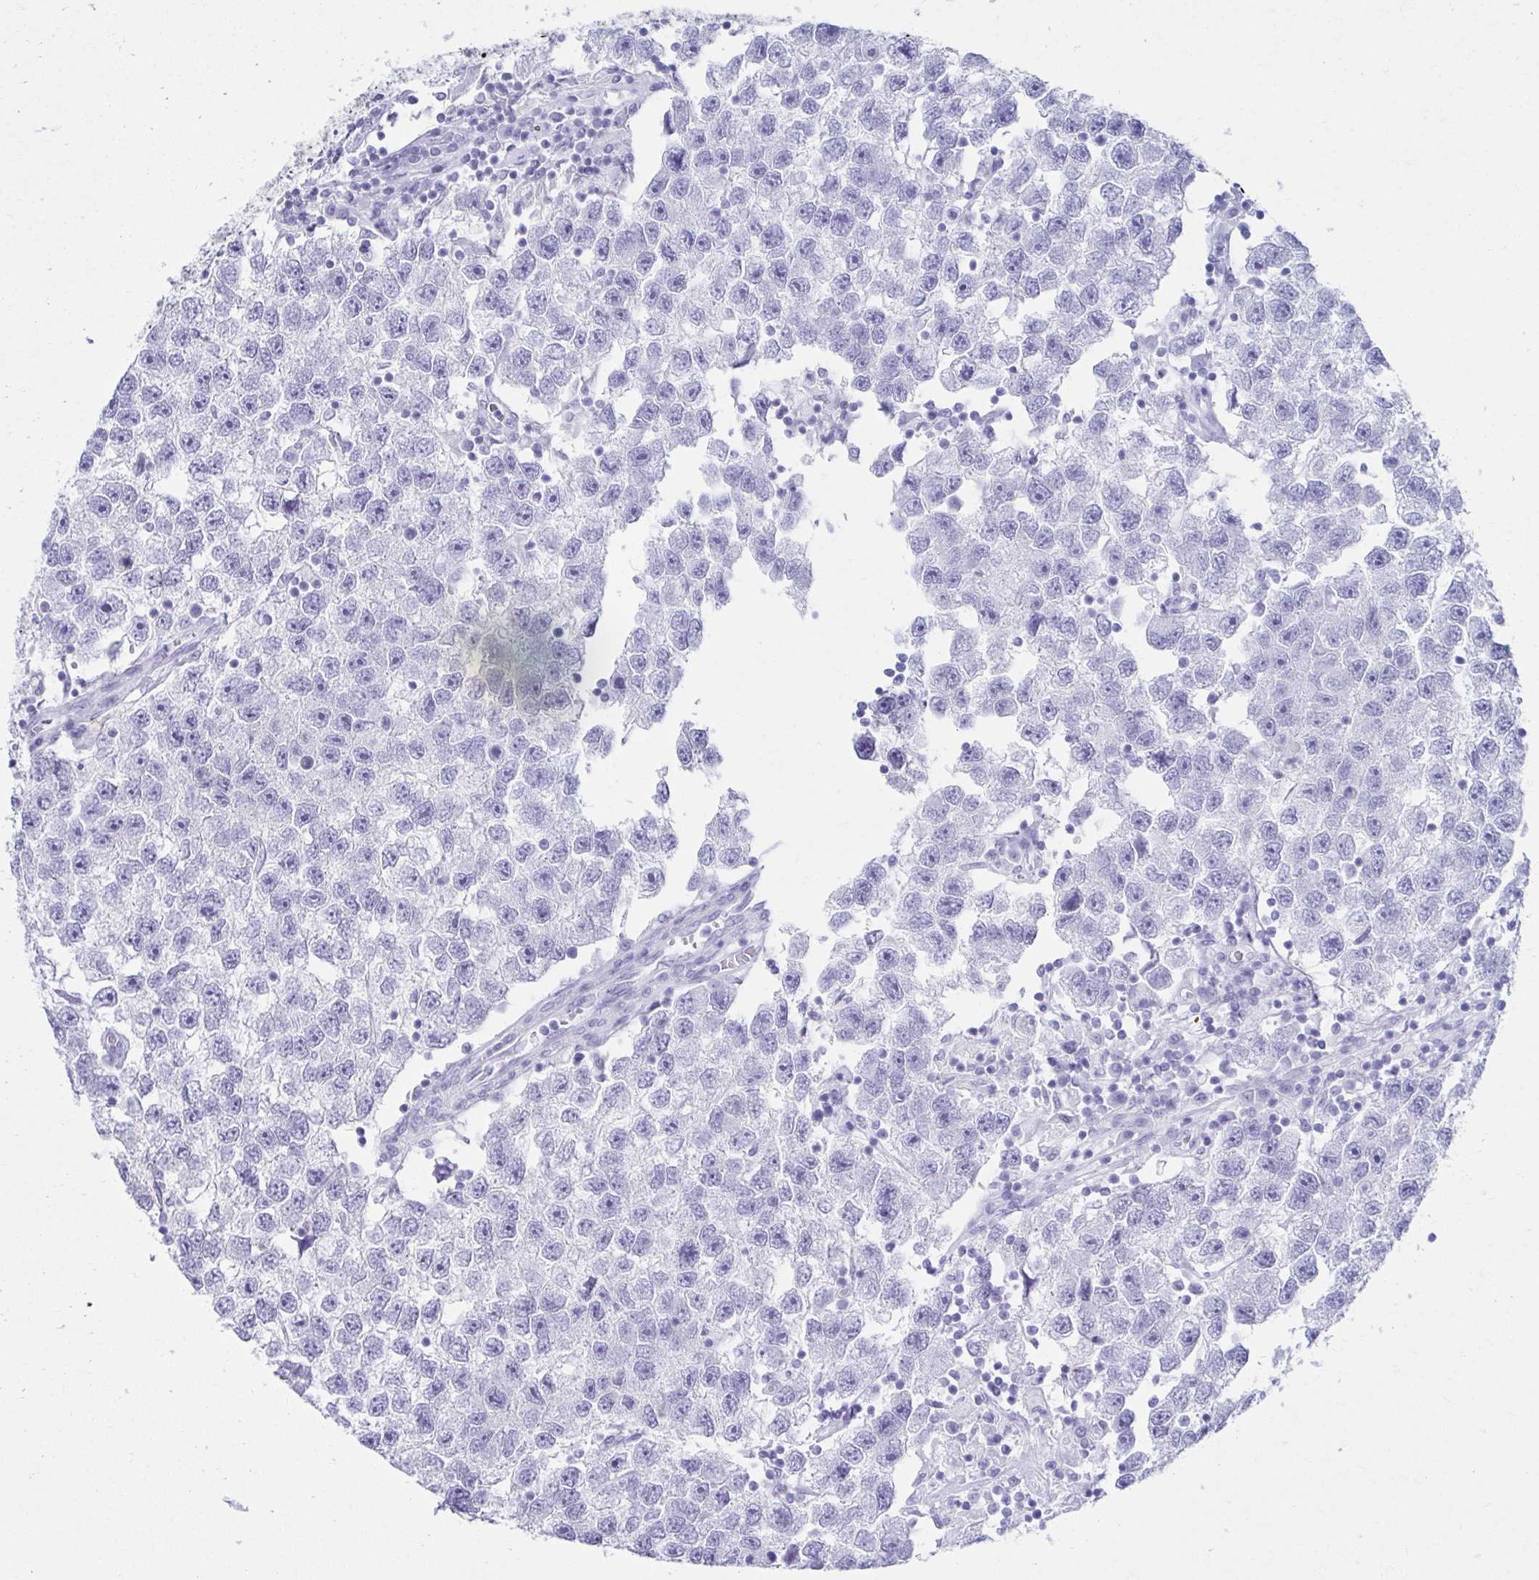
{"staining": {"intensity": "negative", "quantity": "none", "location": "none"}, "tissue": "testis cancer", "cell_type": "Tumor cells", "image_type": "cancer", "snomed": [{"axis": "morphology", "description": "Seminoma, NOS"}, {"axis": "topography", "description": "Testis"}], "caption": "There is no significant staining in tumor cells of testis cancer.", "gene": "ATP4B", "patient": {"sex": "male", "age": 26}}